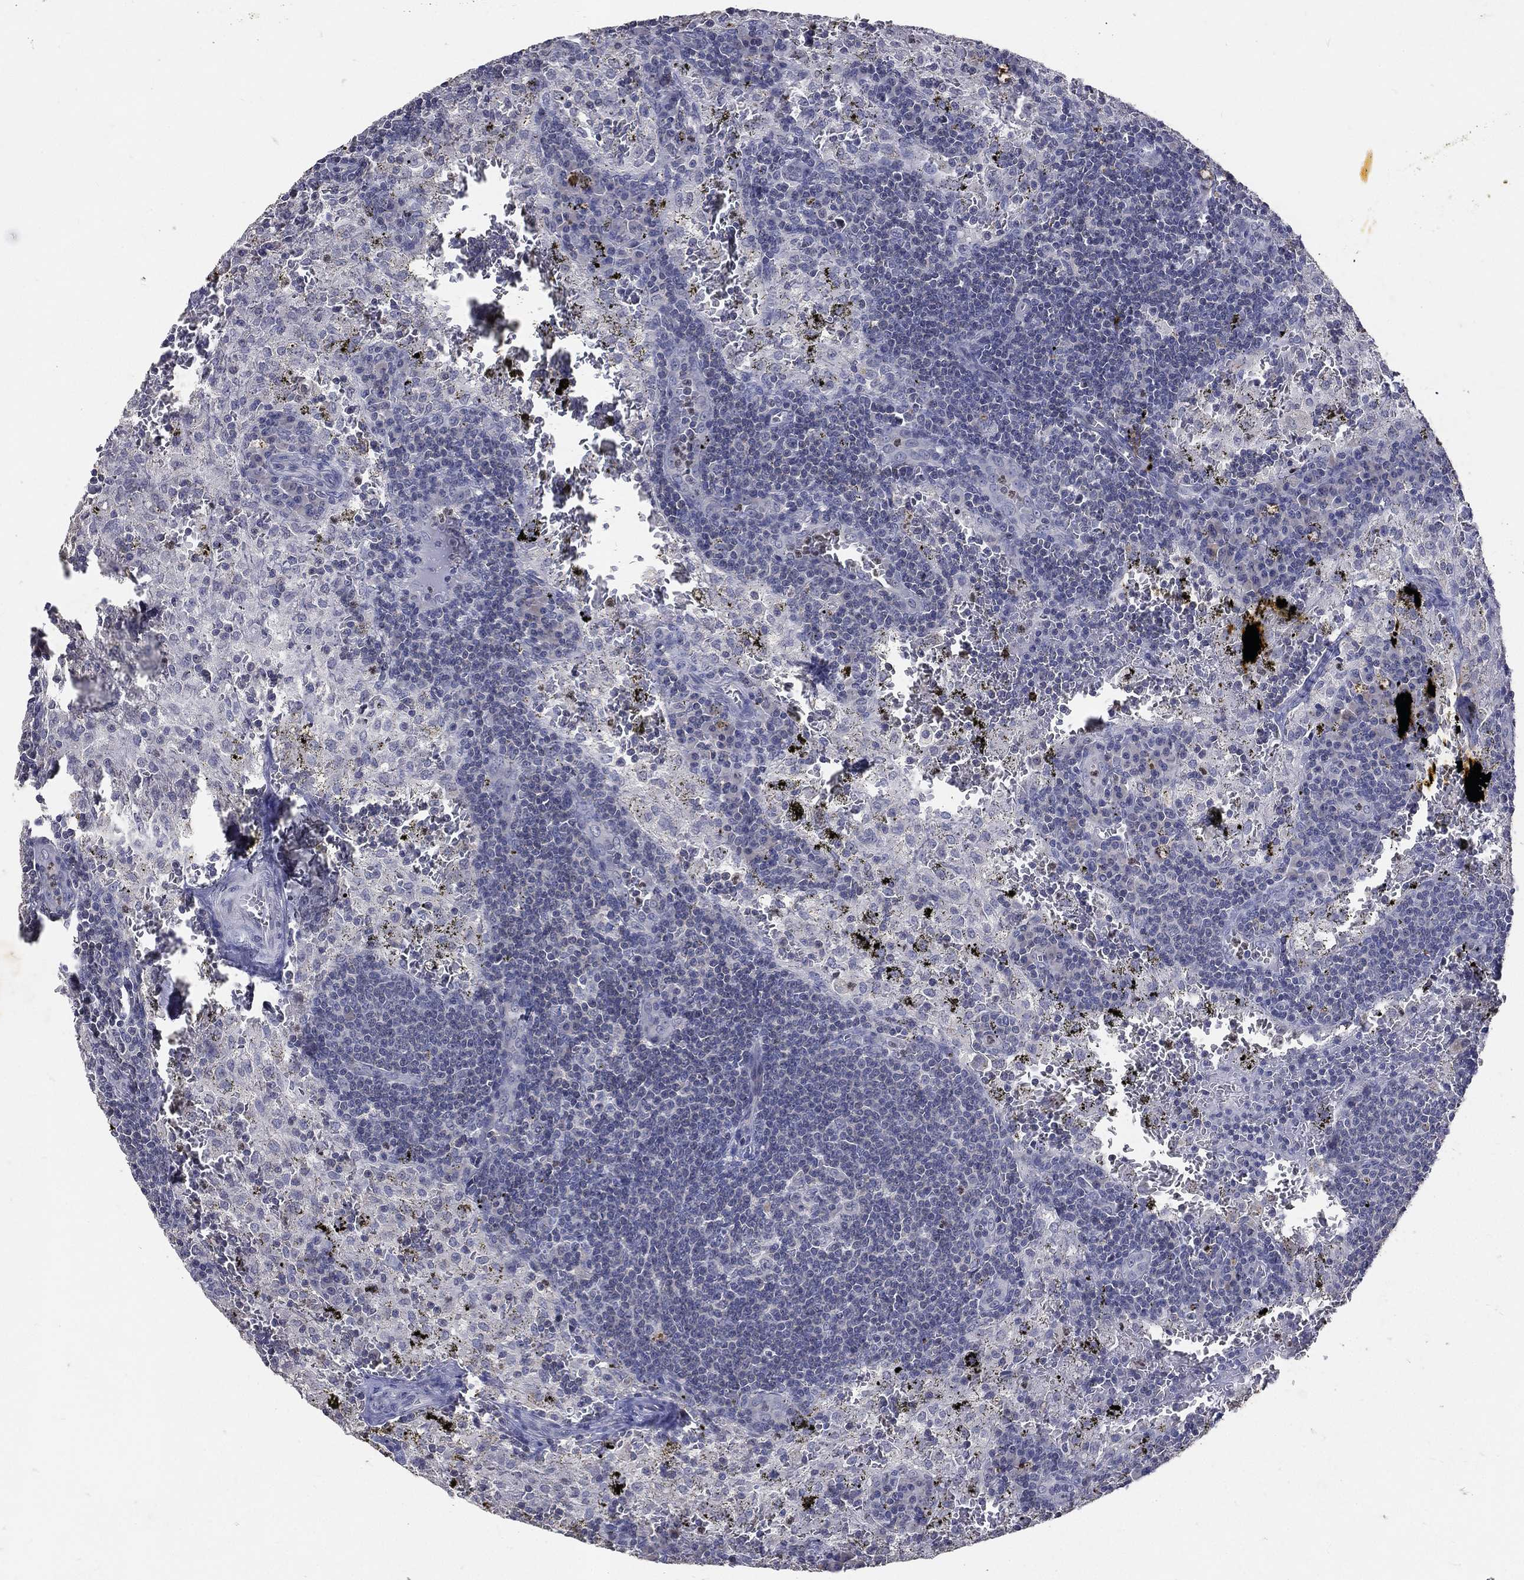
{"staining": {"intensity": "negative", "quantity": "none", "location": "none"}, "tissue": "lymph node", "cell_type": "Germinal center cells", "image_type": "normal", "snomed": [{"axis": "morphology", "description": "Normal tissue, NOS"}, {"axis": "topography", "description": "Lymph node"}], "caption": "The immunohistochemistry (IHC) micrograph has no significant positivity in germinal center cells of lymph node. (Stains: DAB (3,3'-diaminobenzidine) IHC with hematoxylin counter stain, Microscopy: brightfield microscopy at high magnification).", "gene": "SLC34A2", "patient": {"sex": "male", "age": 62}}